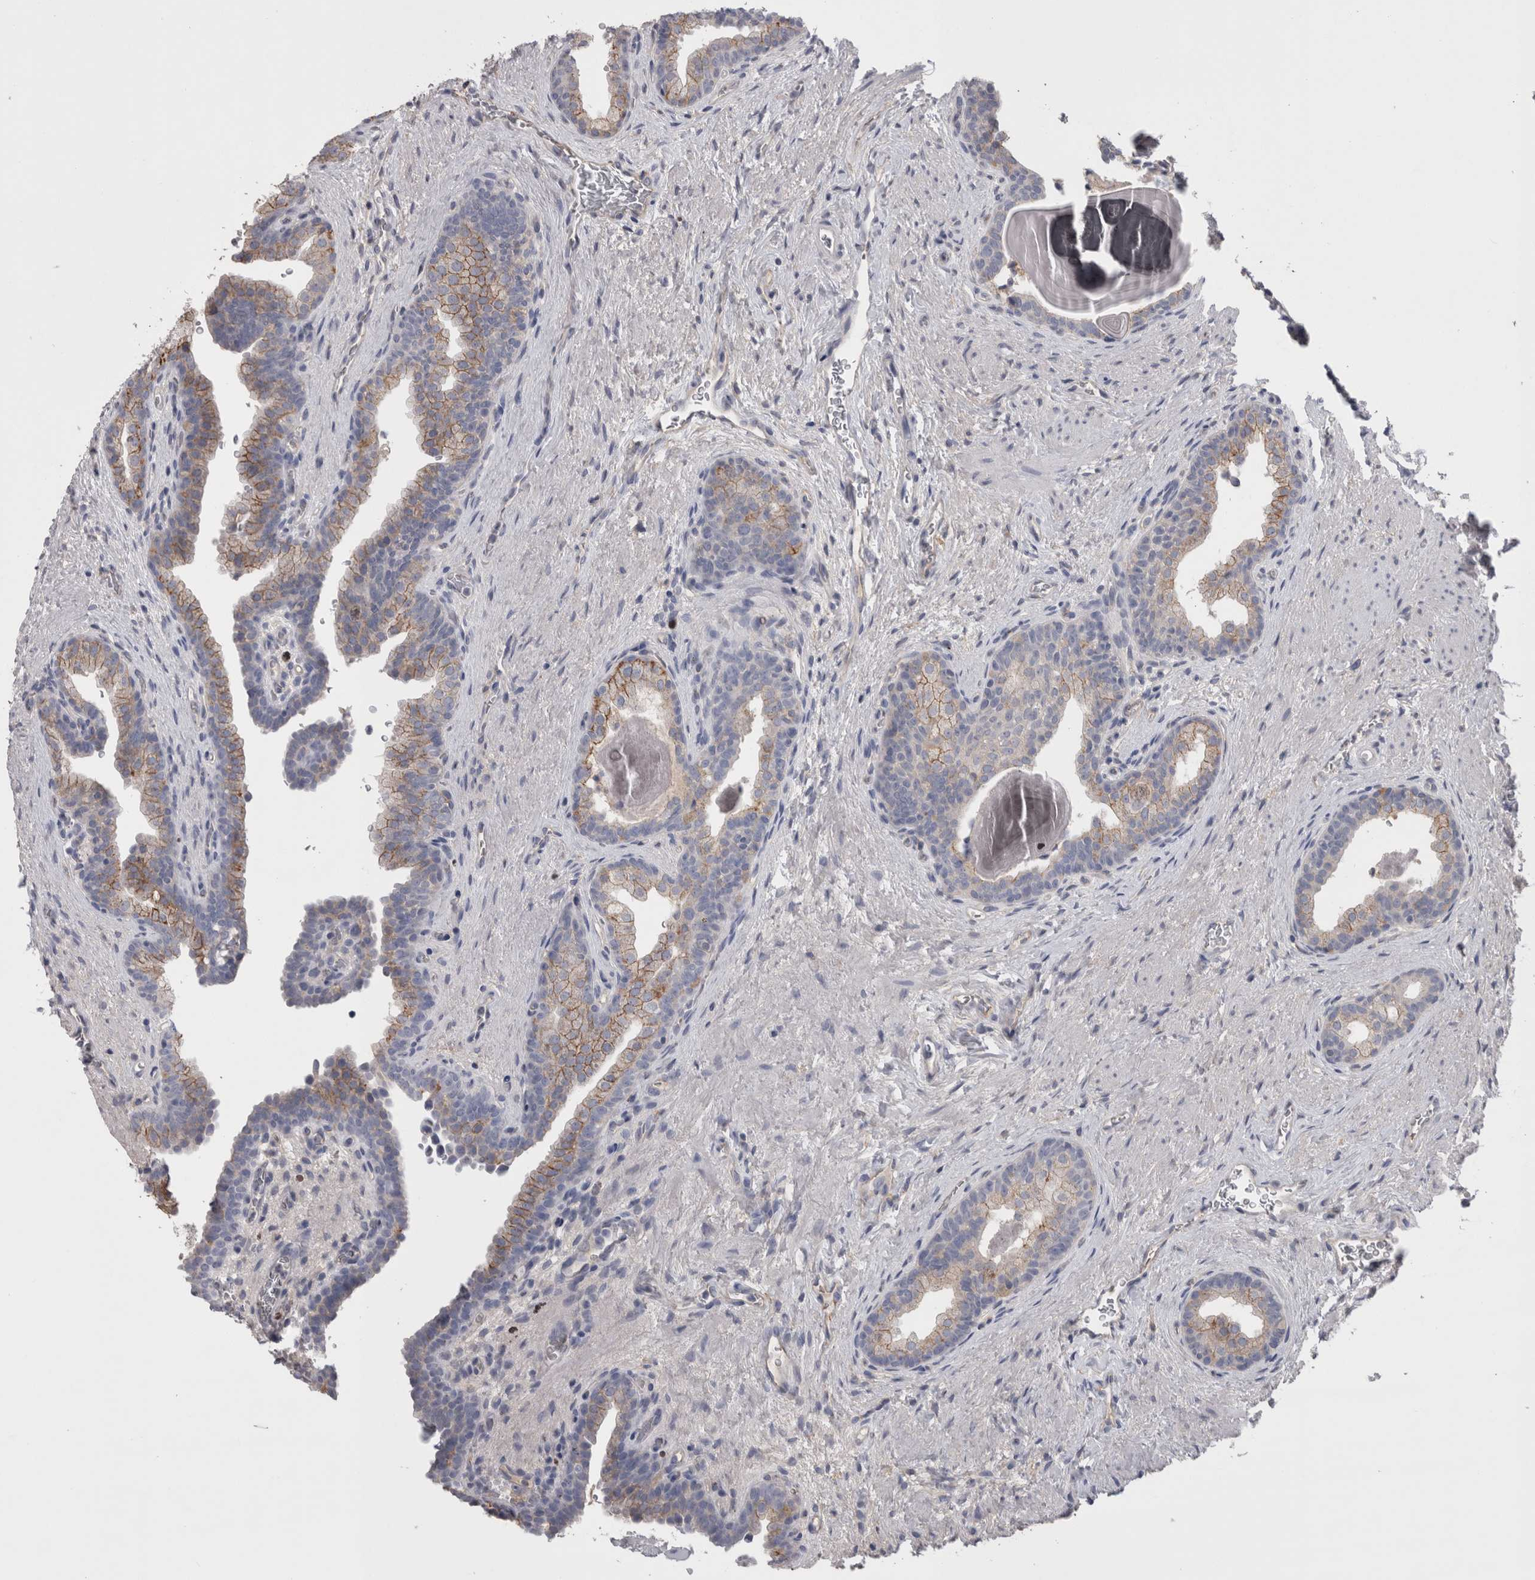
{"staining": {"intensity": "moderate", "quantity": "25%-75%", "location": "cytoplasmic/membranous"}, "tissue": "prostate", "cell_type": "Glandular cells", "image_type": "normal", "snomed": [{"axis": "morphology", "description": "Normal tissue, NOS"}, {"axis": "topography", "description": "Prostate"}], "caption": "A high-resolution photomicrograph shows IHC staining of benign prostate, which exhibits moderate cytoplasmic/membranous positivity in approximately 25%-75% of glandular cells.", "gene": "NECTIN2", "patient": {"sex": "male", "age": 48}}